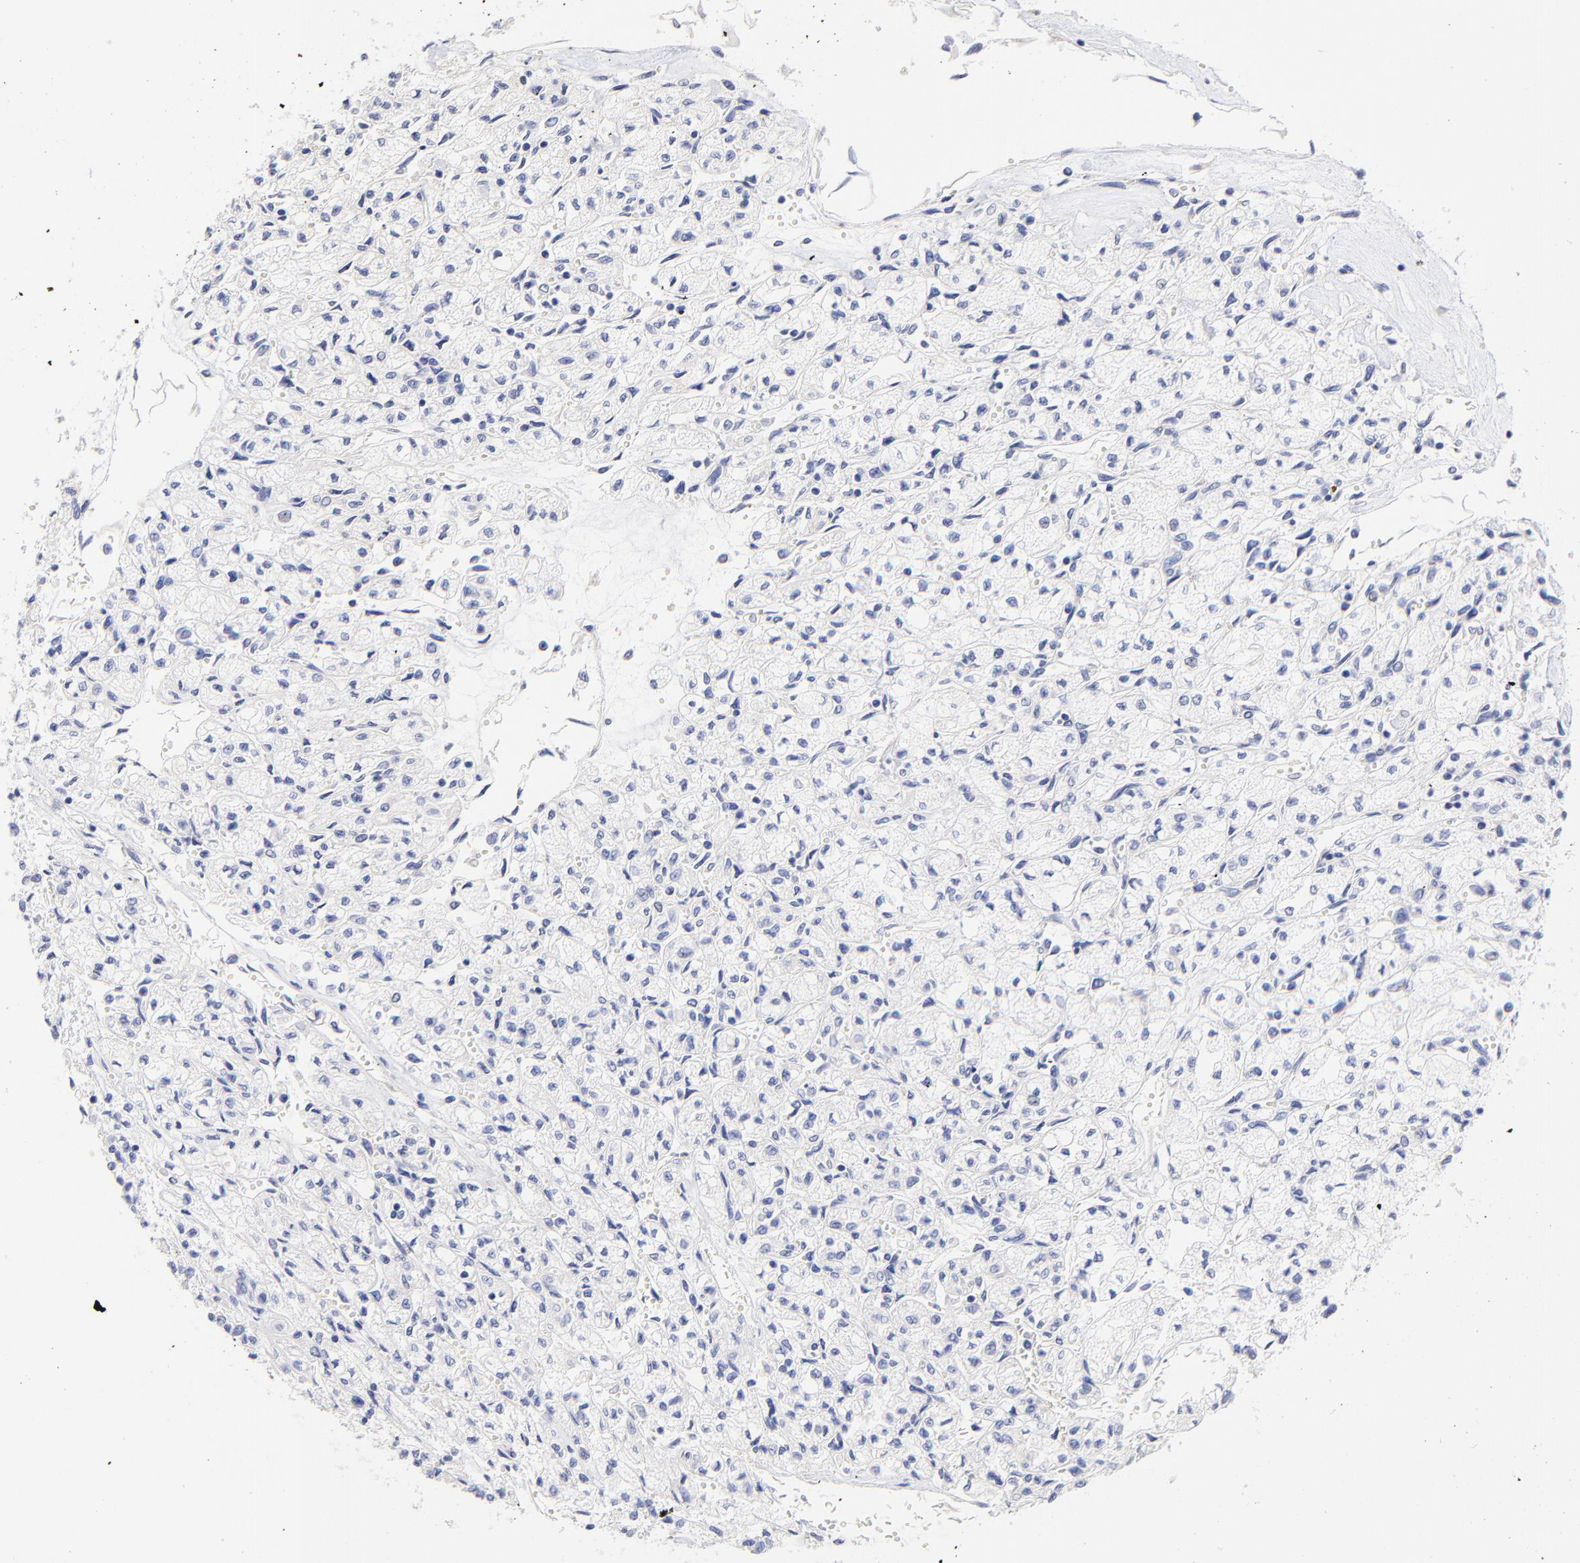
{"staining": {"intensity": "negative", "quantity": "none", "location": "none"}, "tissue": "renal cancer", "cell_type": "Tumor cells", "image_type": "cancer", "snomed": [{"axis": "morphology", "description": "Adenocarcinoma, NOS"}, {"axis": "topography", "description": "Kidney"}], "caption": "Immunohistochemistry (IHC) micrograph of neoplastic tissue: human renal adenocarcinoma stained with DAB (3,3'-diaminobenzidine) shows no significant protein expression in tumor cells.", "gene": "CFAP57", "patient": {"sex": "male", "age": 78}}